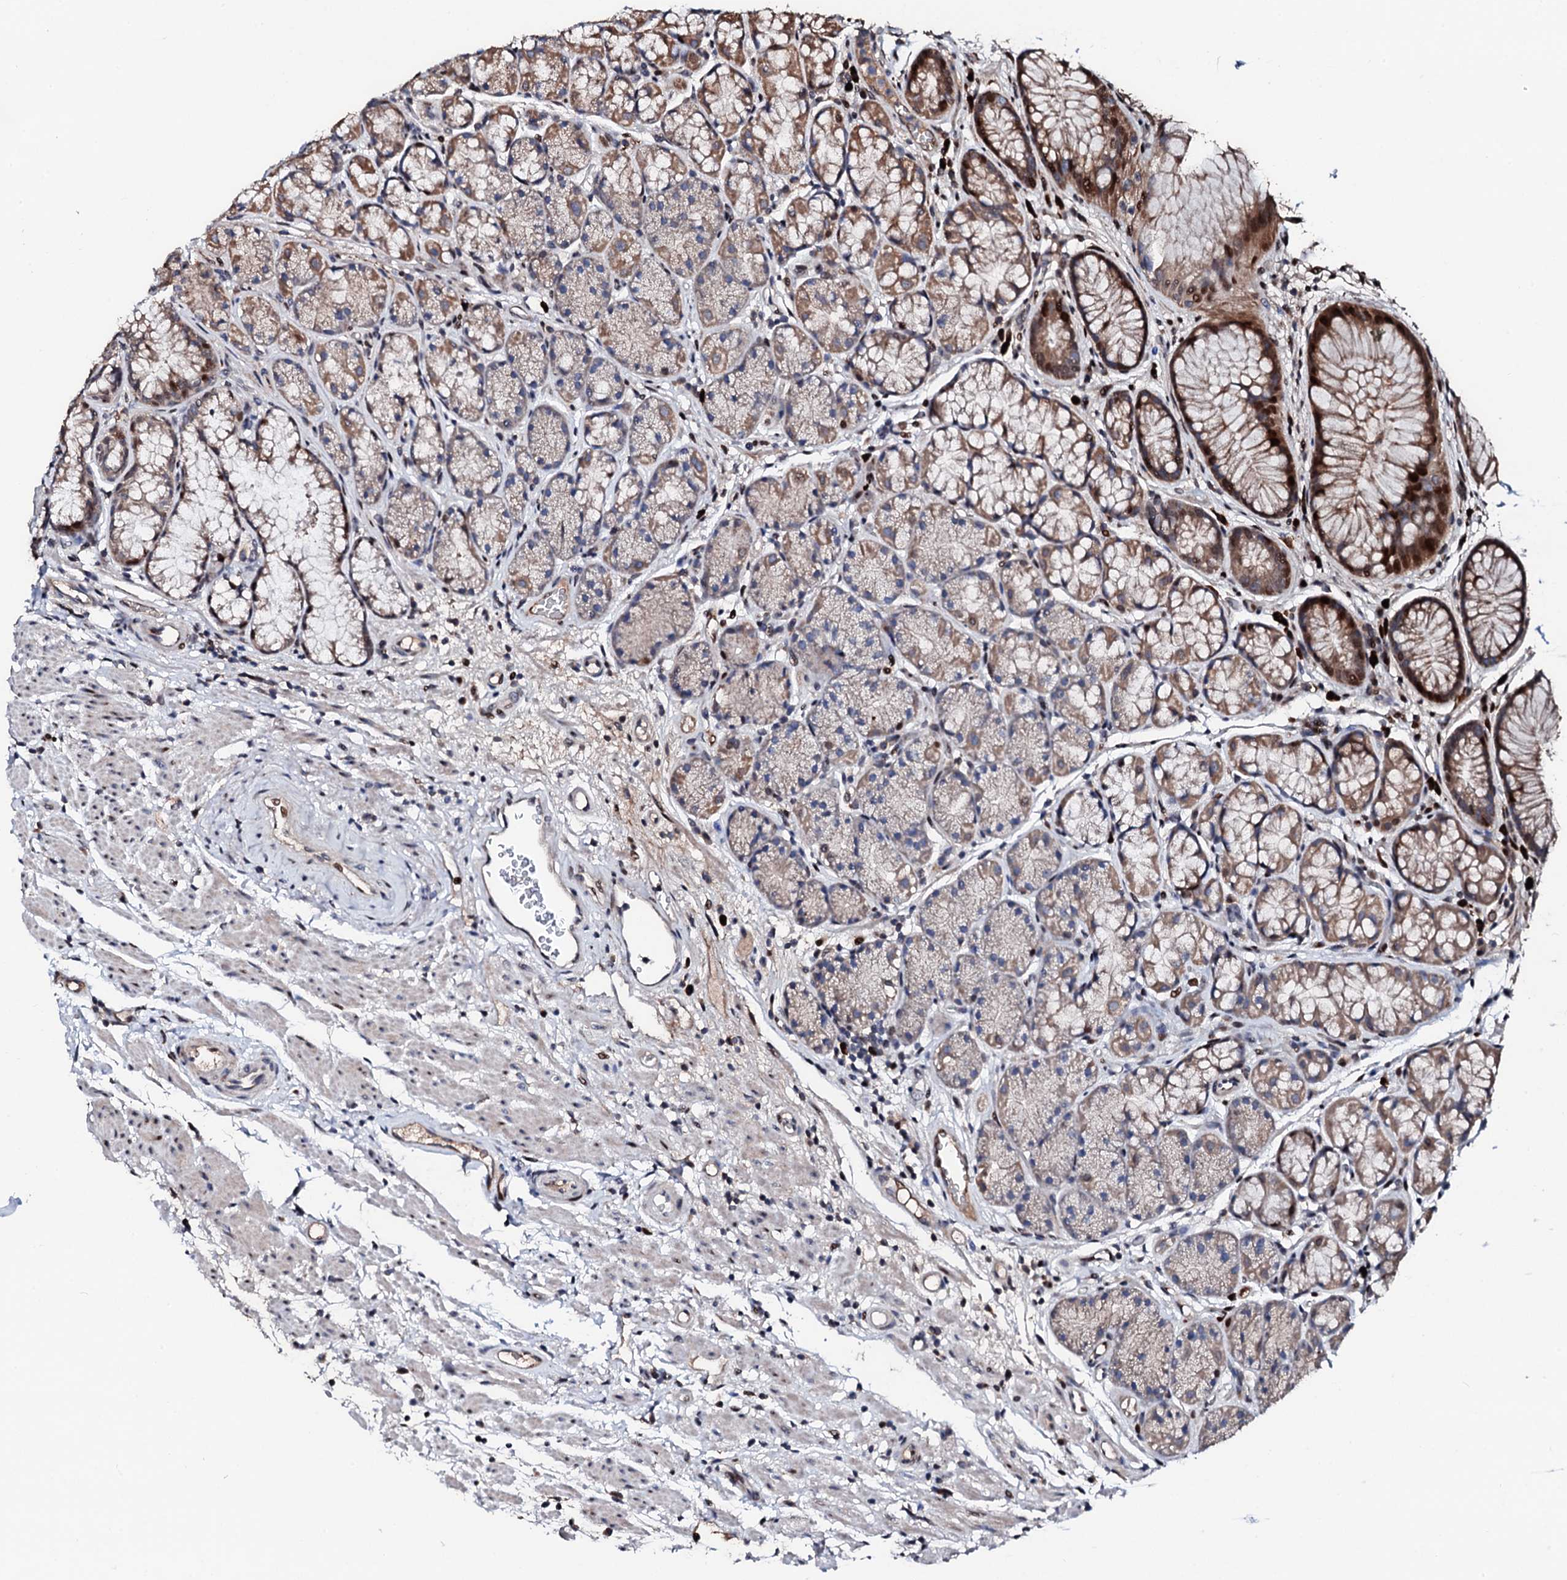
{"staining": {"intensity": "moderate", "quantity": "25%-75%", "location": "cytoplasmic/membranous,nuclear"}, "tissue": "stomach", "cell_type": "Glandular cells", "image_type": "normal", "snomed": [{"axis": "morphology", "description": "Normal tissue, NOS"}, {"axis": "topography", "description": "Stomach"}], "caption": "Protein expression analysis of benign stomach shows moderate cytoplasmic/membranous,nuclear positivity in about 25%-75% of glandular cells.", "gene": "KIF18A", "patient": {"sex": "male", "age": 63}}